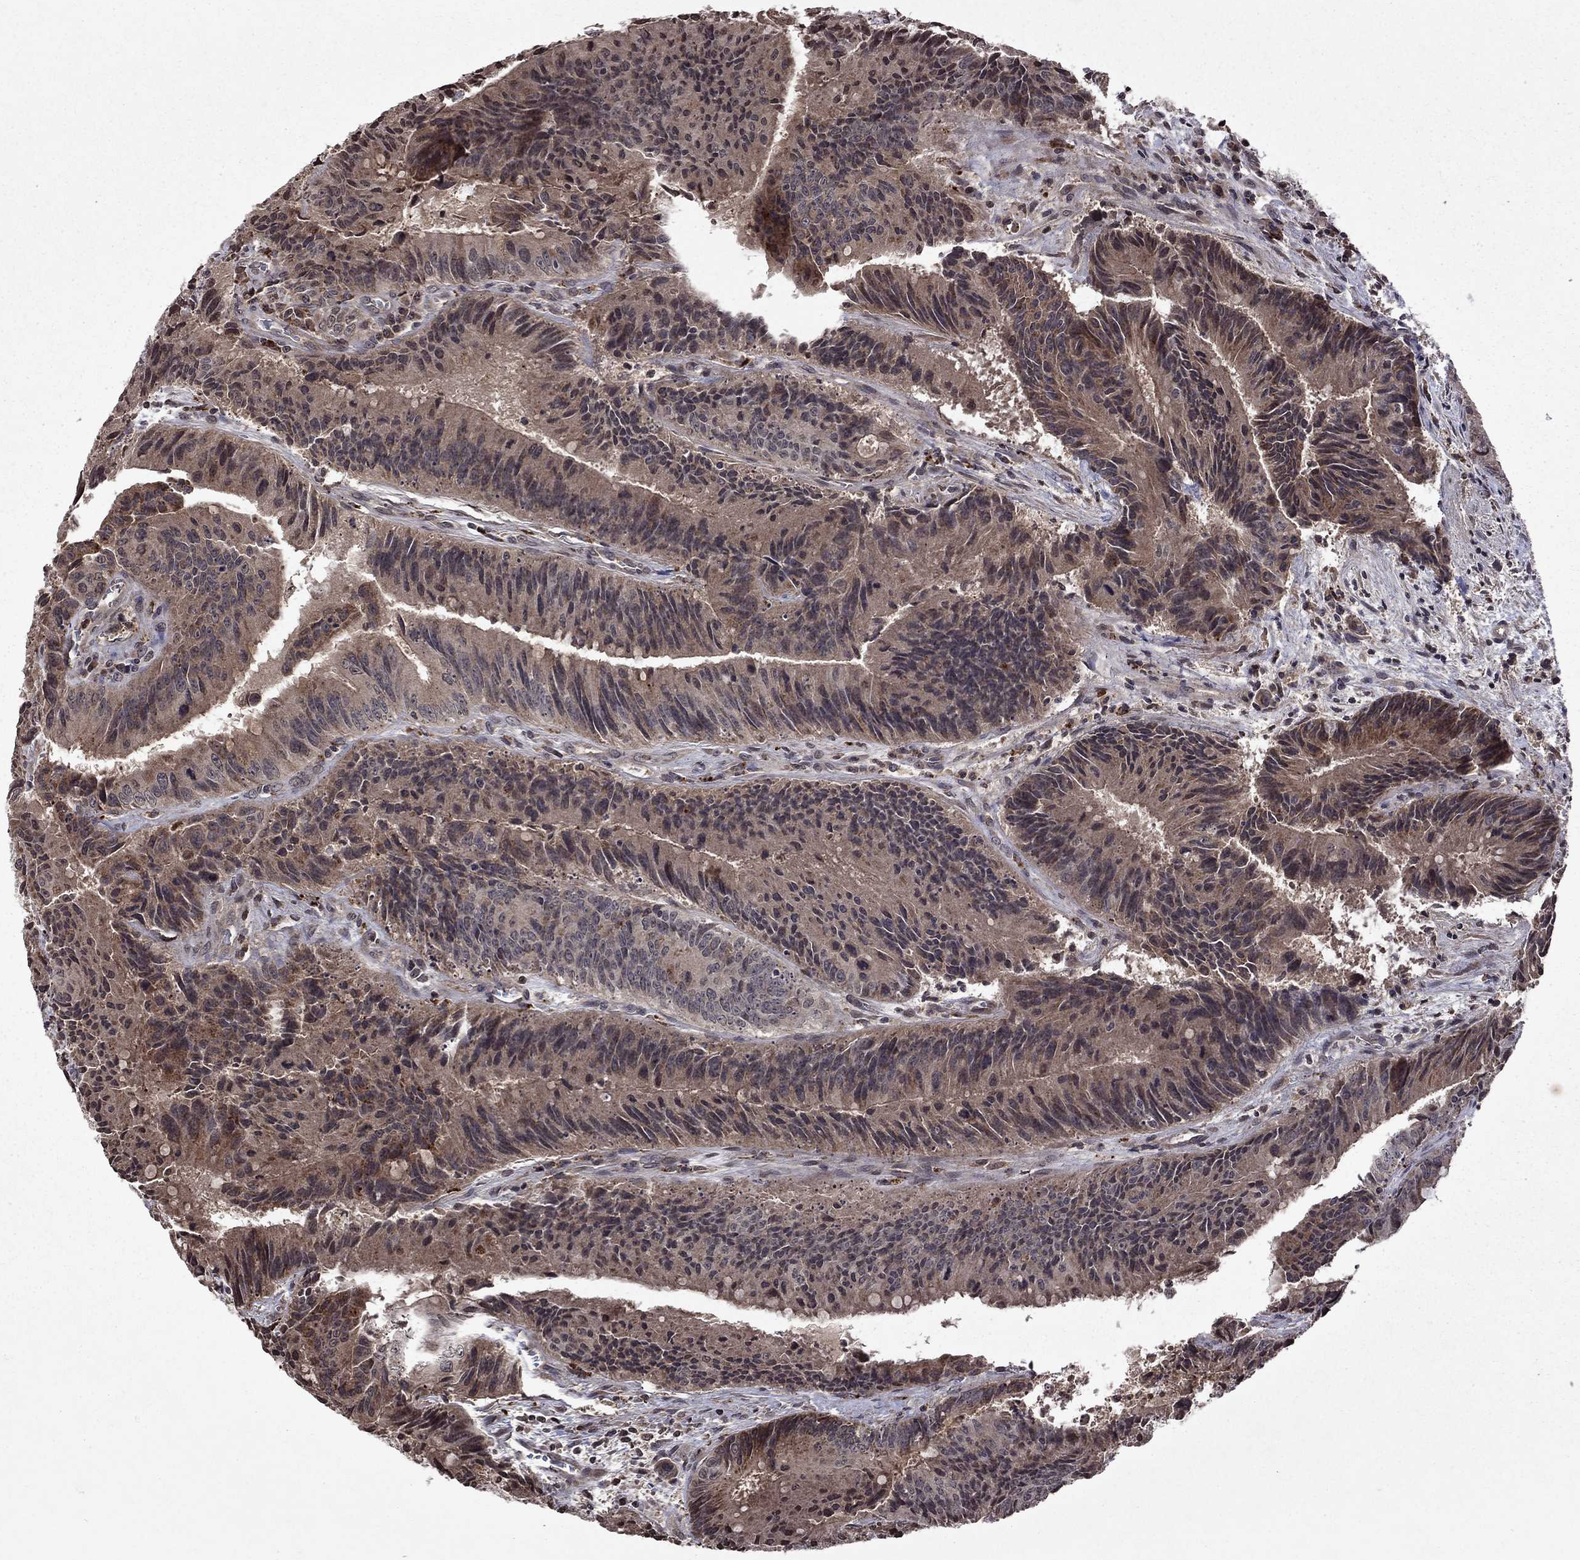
{"staining": {"intensity": "weak", "quantity": "<25%", "location": "cytoplasmic/membranous"}, "tissue": "colorectal cancer", "cell_type": "Tumor cells", "image_type": "cancer", "snomed": [{"axis": "morphology", "description": "Adenocarcinoma, NOS"}, {"axis": "topography", "description": "Rectum"}], "caption": "Tumor cells show no significant protein positivity in colorectal adenocarcinoma.", "gene": "NLGN1", "patient": {"sex": "female", "age": 72}}